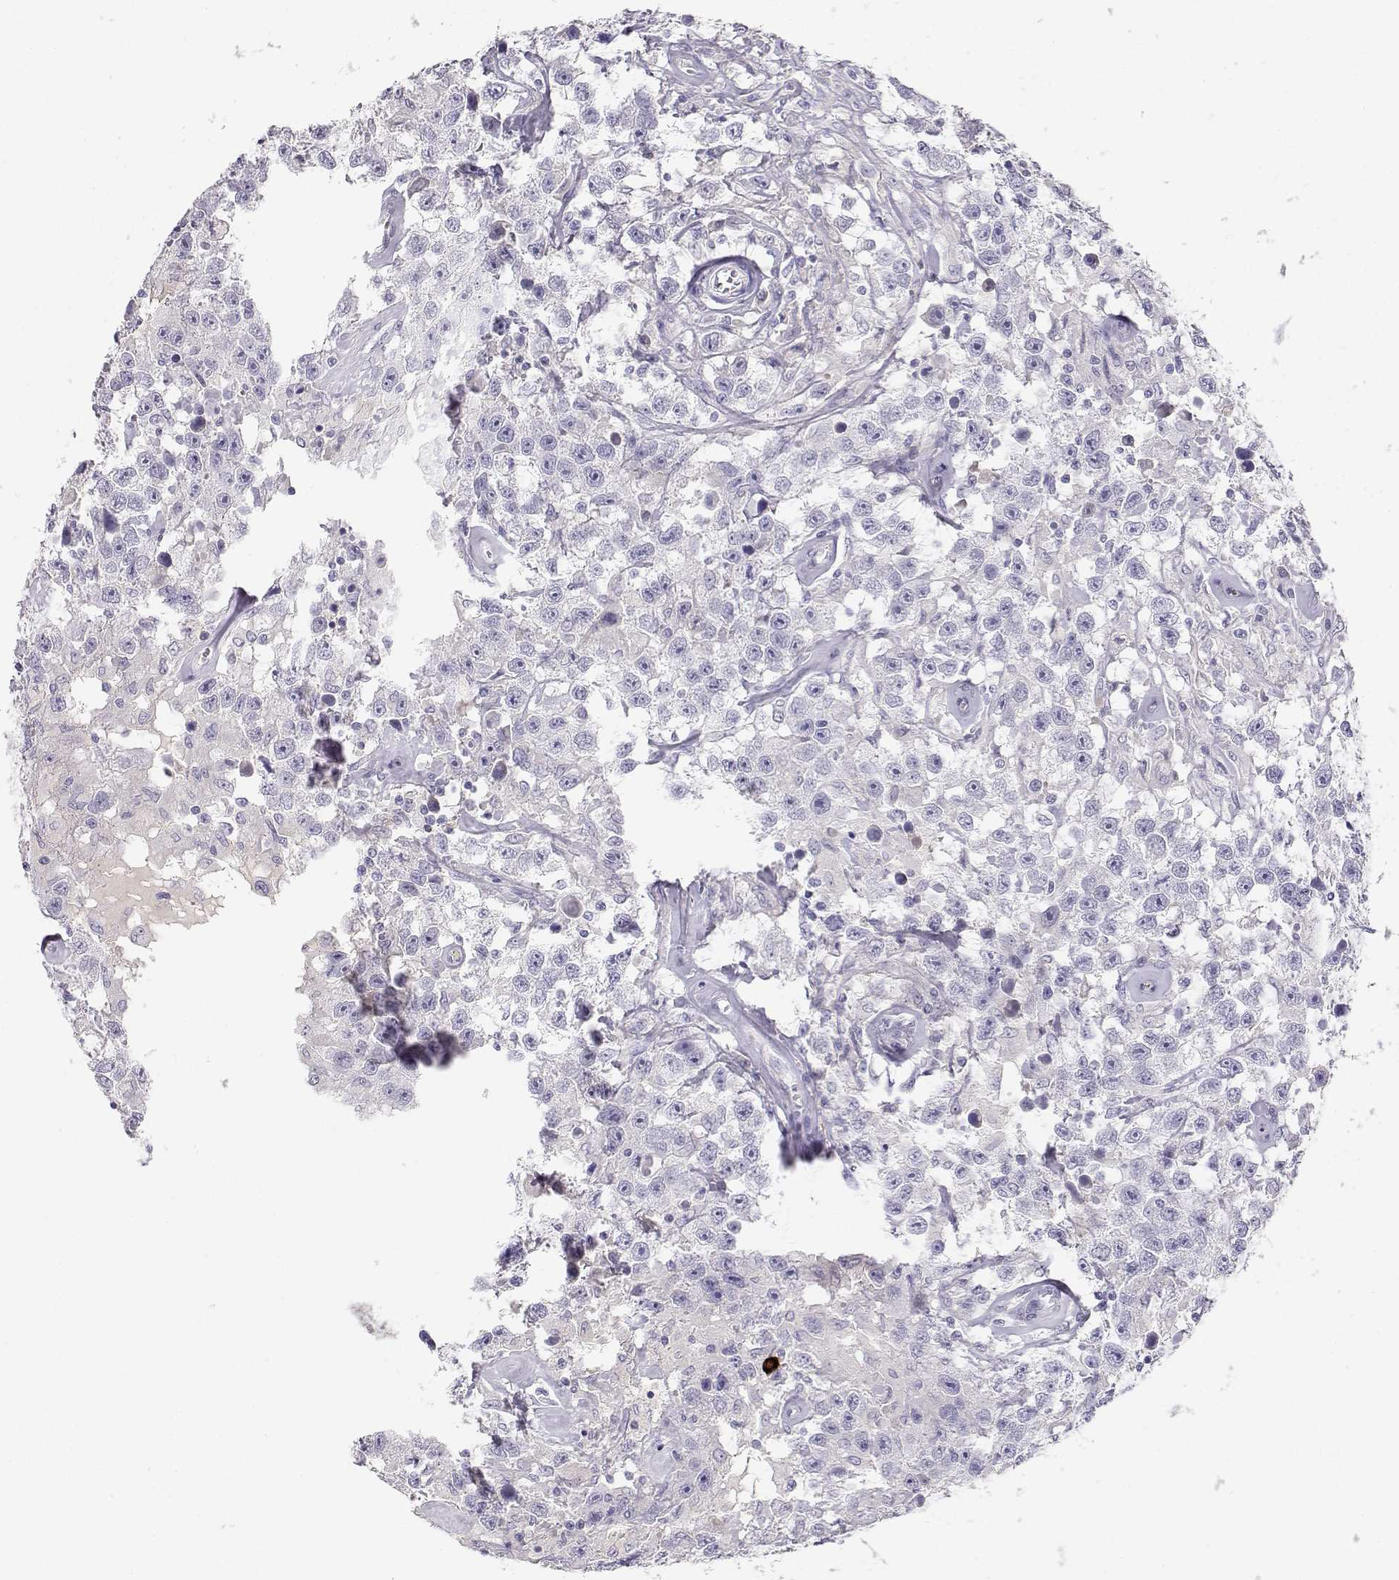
{"staining": {"intensity": "negative", "quantity": "none", "location": "none"}, "tissue": "testis cancer", "cell_type": "Tumor cells", "image_type": "cancer", "snomed": [{"axis": "morphology", "description": "Seminoma, NOS"}, {"axis": "topography", "description": "Testis"}], "caption": "Tumor cells show no significant protein expression in testis cancer (seminoma).", "gene": "GPR174", "patient": {"sex": "male", "age": 43}}